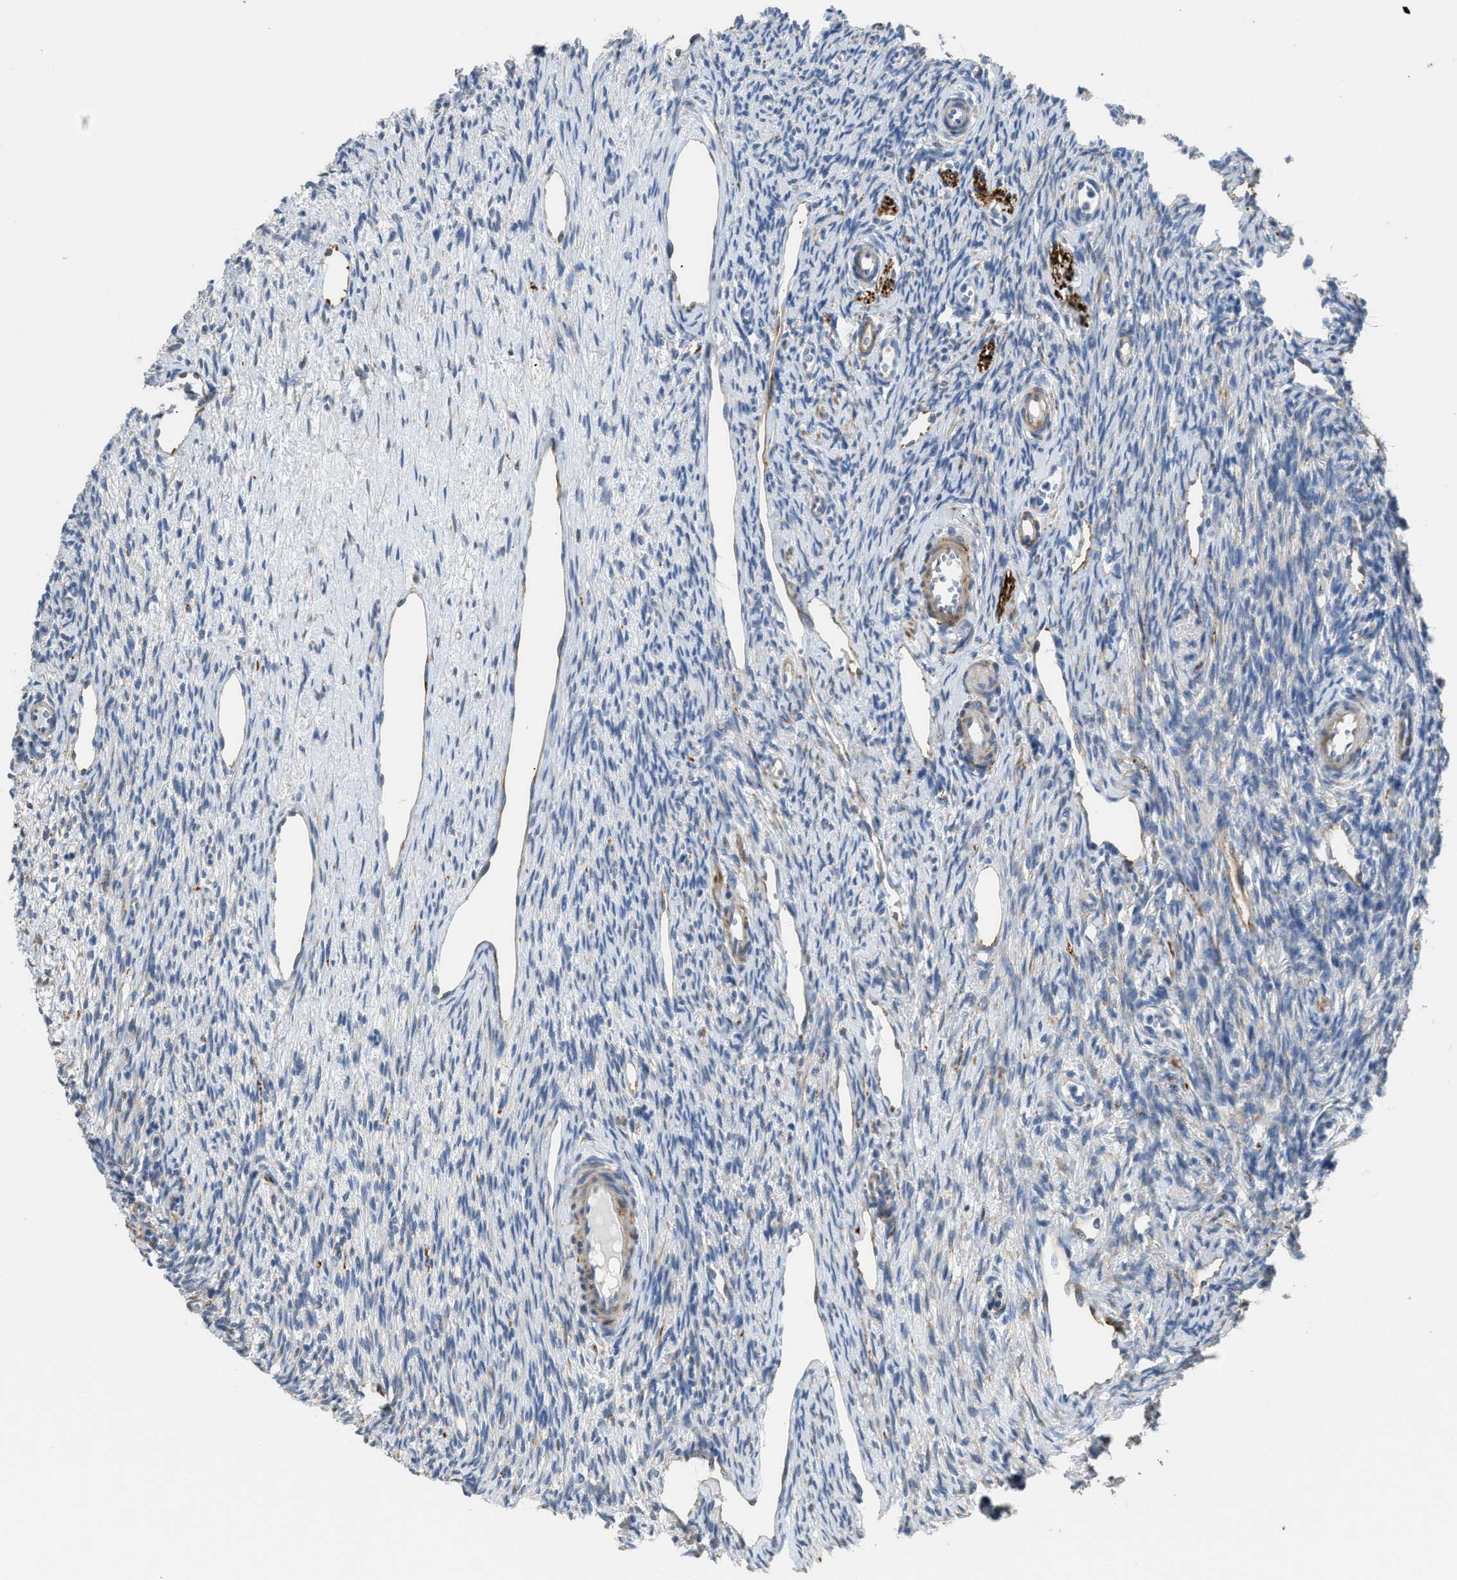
{"staining": {"intensity": "negative", "quantity": "none", "location": "none"}, "tissue": "ovary", "cell_type": "Ovarian stroma cells", "image_type": "normal", "snomed": [{"axis": "morphology", "description": "Normal tissue, NOS"}, {"axis": "topography", "description": "Ovary"}], "caption": "A histopathology image of ovary stained for a protein demonstrates no brown staining in ovarian stroma cells. Nuclei are stained in blue.", "gene": "ZSWIM5", "patient": {"sex": "female", "age": 33}}